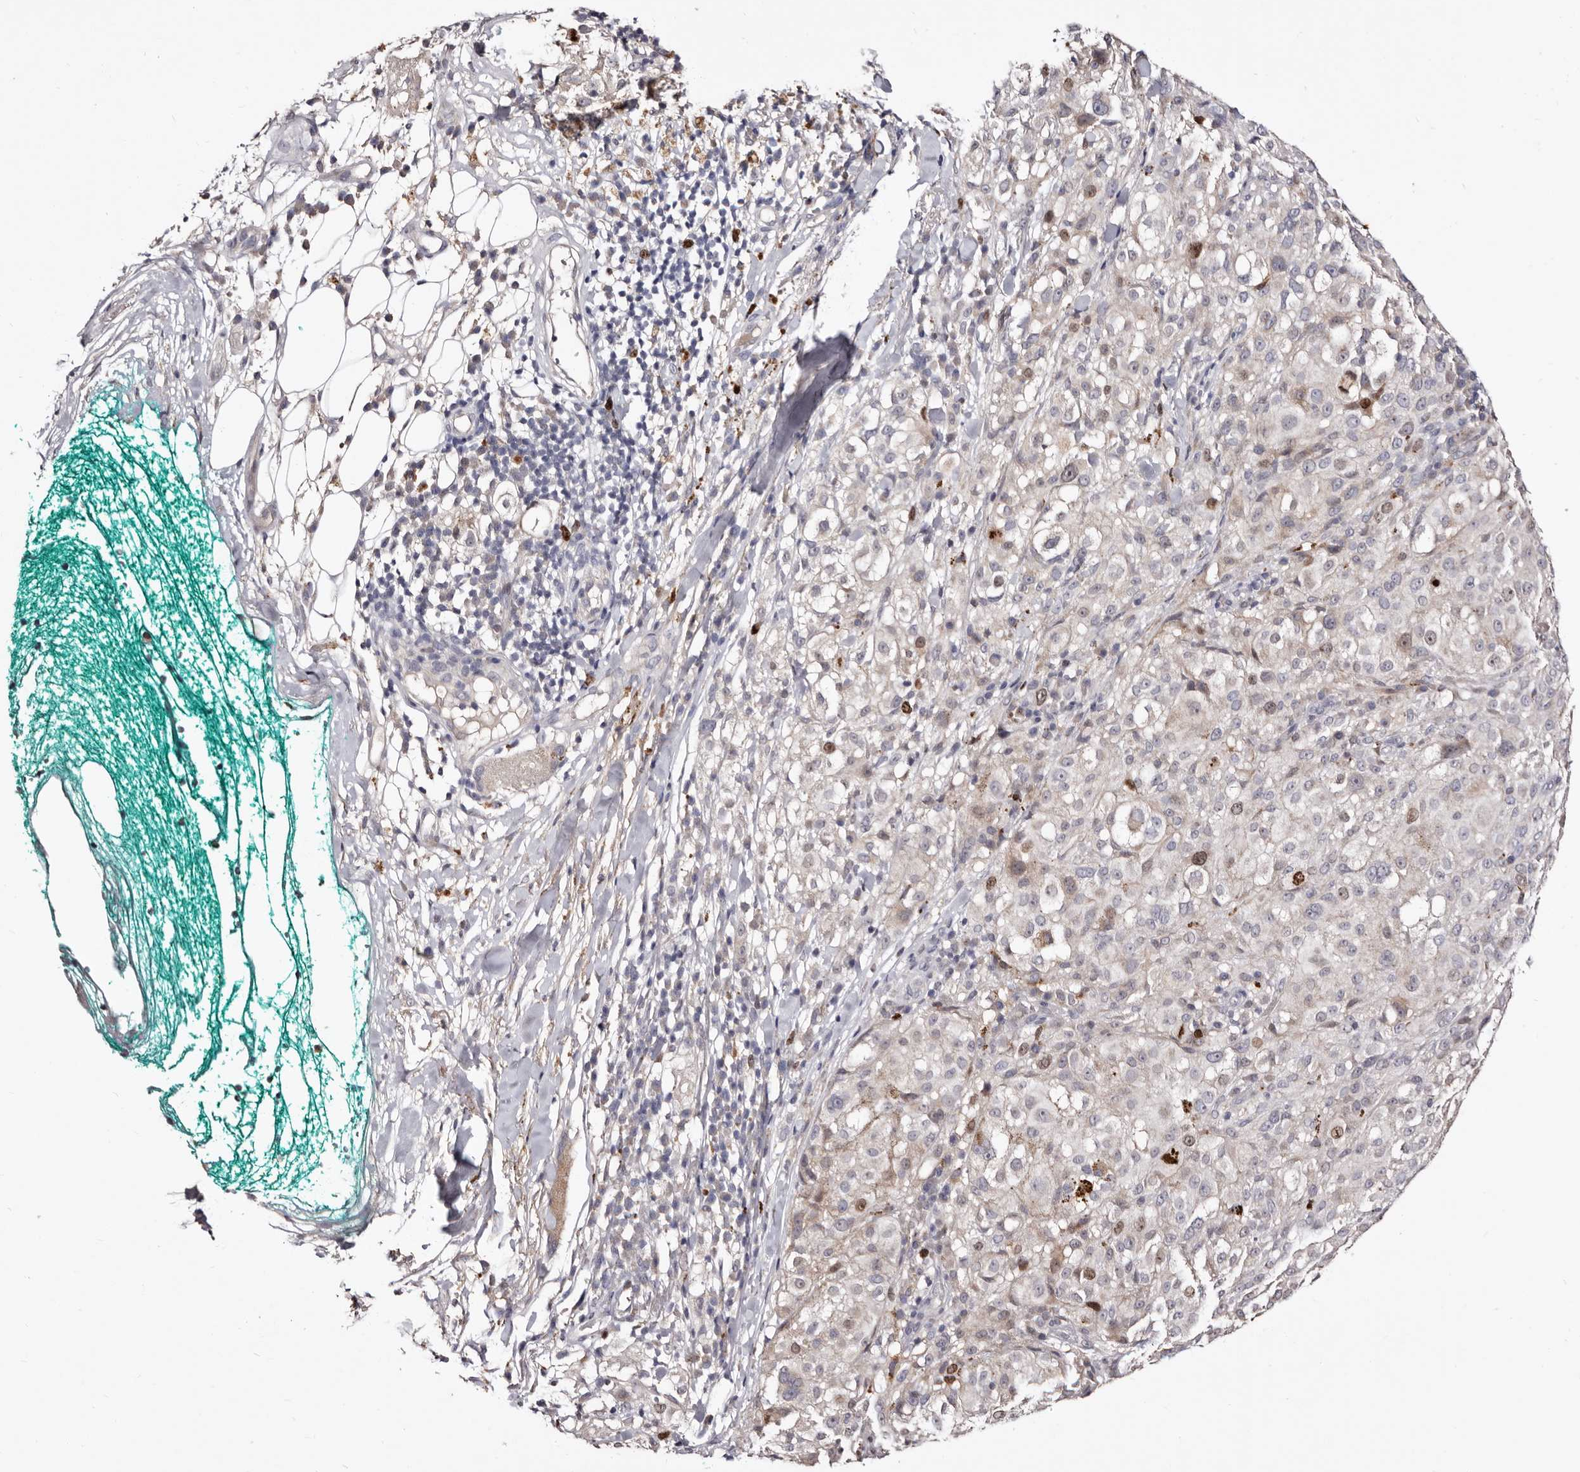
{"staining": {"intensity": "weak", "quantity": "<25%", "location": "nuclear"}, "tissue": "melanoma", "cell_type": "Tumor cells", "image_type": "cancer", "snomed": [{"axis": "morphology", "description": "Necrosis, NOS"}, {"axis": "morphology", "description": "Malignant melanoma, NOS"}, {"axis": "topography", "description": "Skin"}], "caption": "Photomicrograph shows no significant protein positivity in tumor cells of malignant melanoma.", "gene": "CDCA8", "patient": {"sex": "female", "age": 87}}